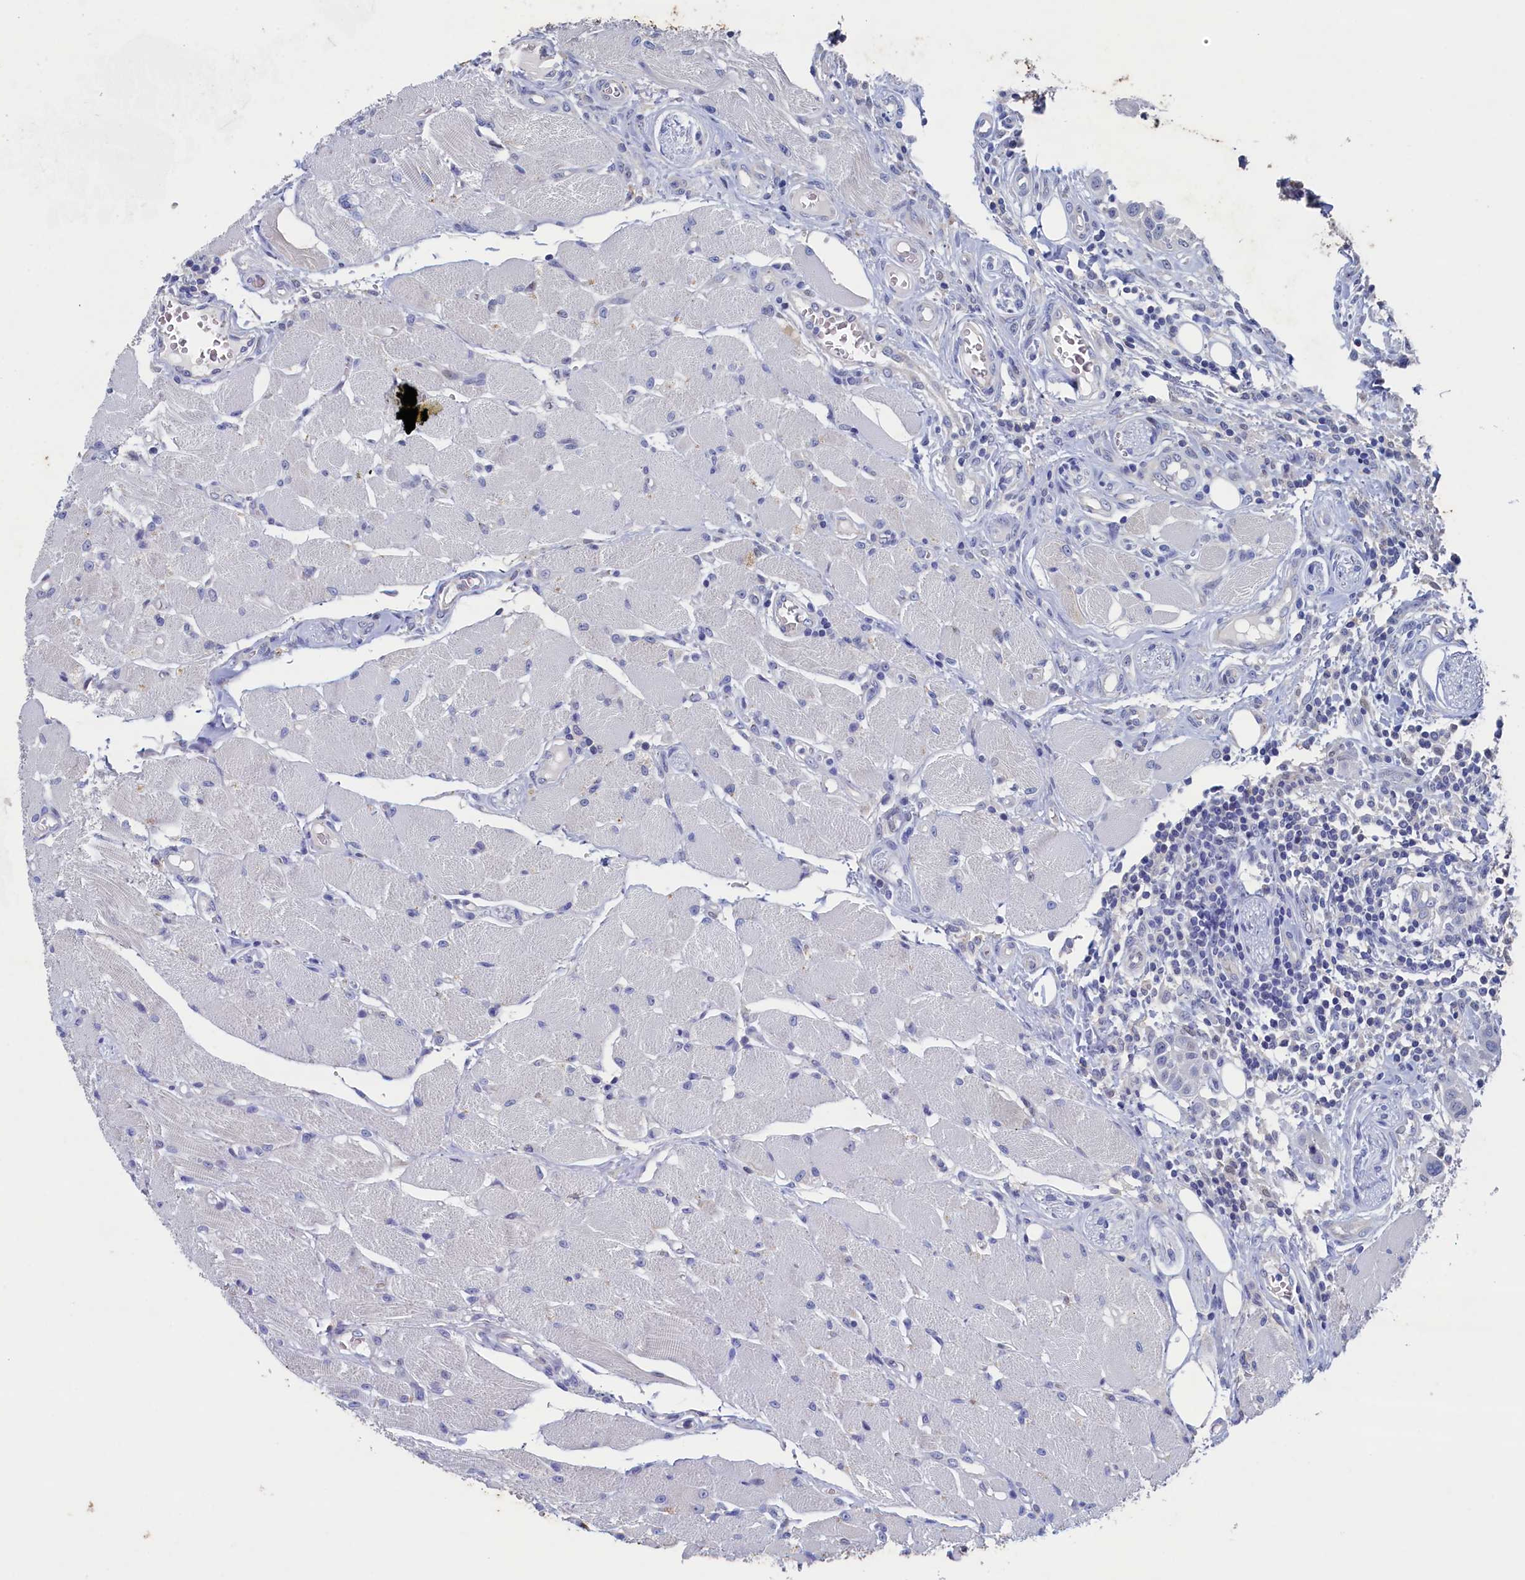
{"staining": {"intensity": "negative", "quantity": "none", "location": "none"}, "tissue": "head and neck cancer", "cell_type": "Tumor cells", "image_type": "cancer", "snomed": [{"axis": "morphology", "description": "Squamous cell carcinoma, NOS"}, {"axis": "topography", "description": "Oral tissue"}, {"axis": "topography", "description": "Head-Neck"}], "caption": "Image shows no significant protein staining in tumor cells of head and neck cancer (squamous cell carcinoma). (Brightfield microscopy of DAB immunohistochemistry (IHC) at high magnification).", "gene": "CBLIF", "patient": {"sex": "female", "age": 50}}